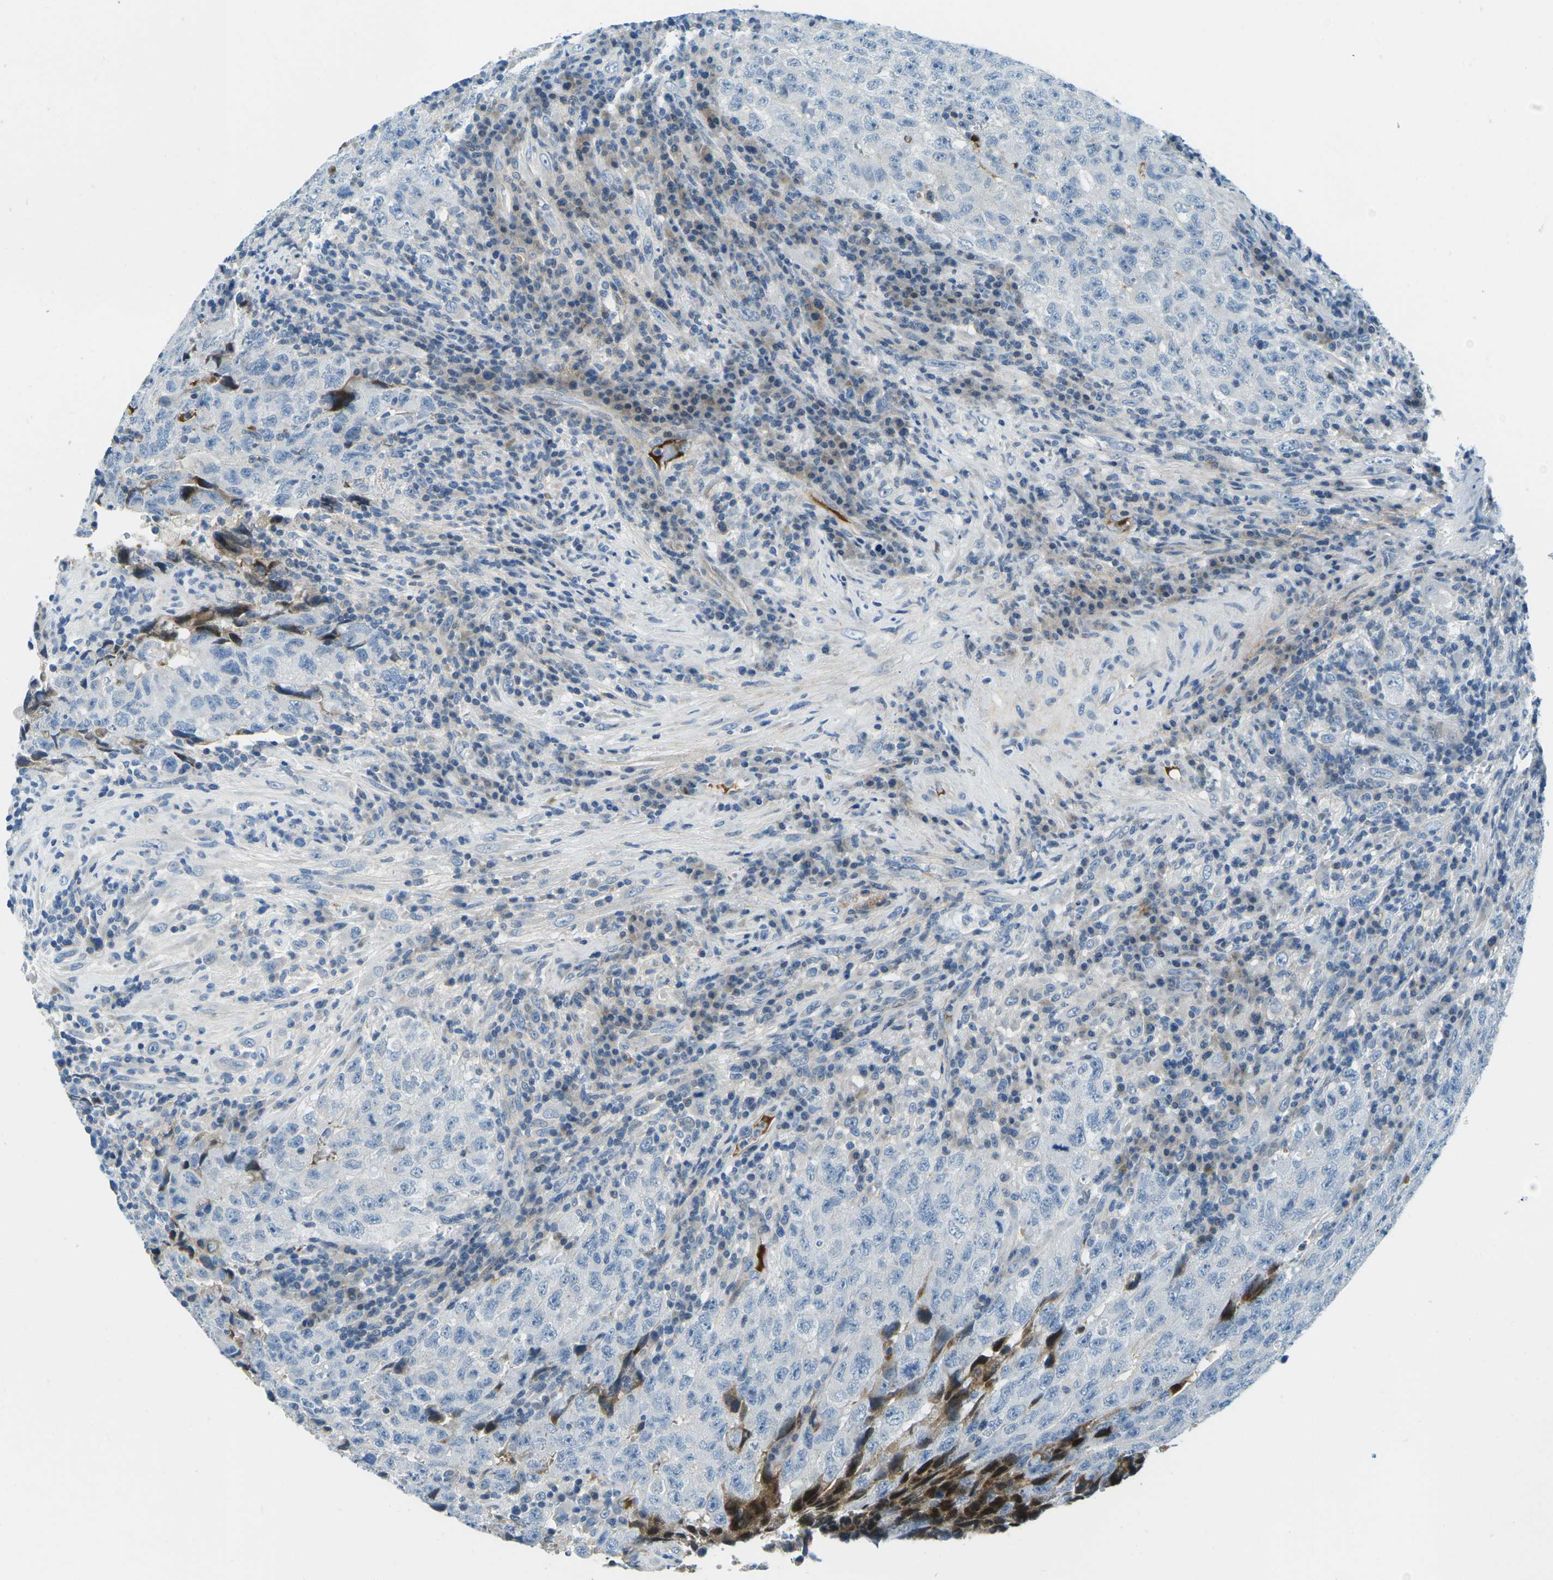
{"staining": {"intensity": "negative", "quantity": "none", "location": "none"}, "tissue": "testis cancer", "cell_type": "Tumor cells", "image_type": "cancer", "snomed": [{"axis": "morphology", "description": "Necrosis, NOS"}, {"axis": "morphology", "description": "Carcinoma, Embryonal, NOS"}, {"axis": "topography", "description": "Testis"}], "caption": "This is an immunohistochemistry (IHC) photomicrograph of testis embryonal carcinoma. There is no expression in tumor cells.", "gene": "CFB", "patient": {"sex": "male", "age": 19}}